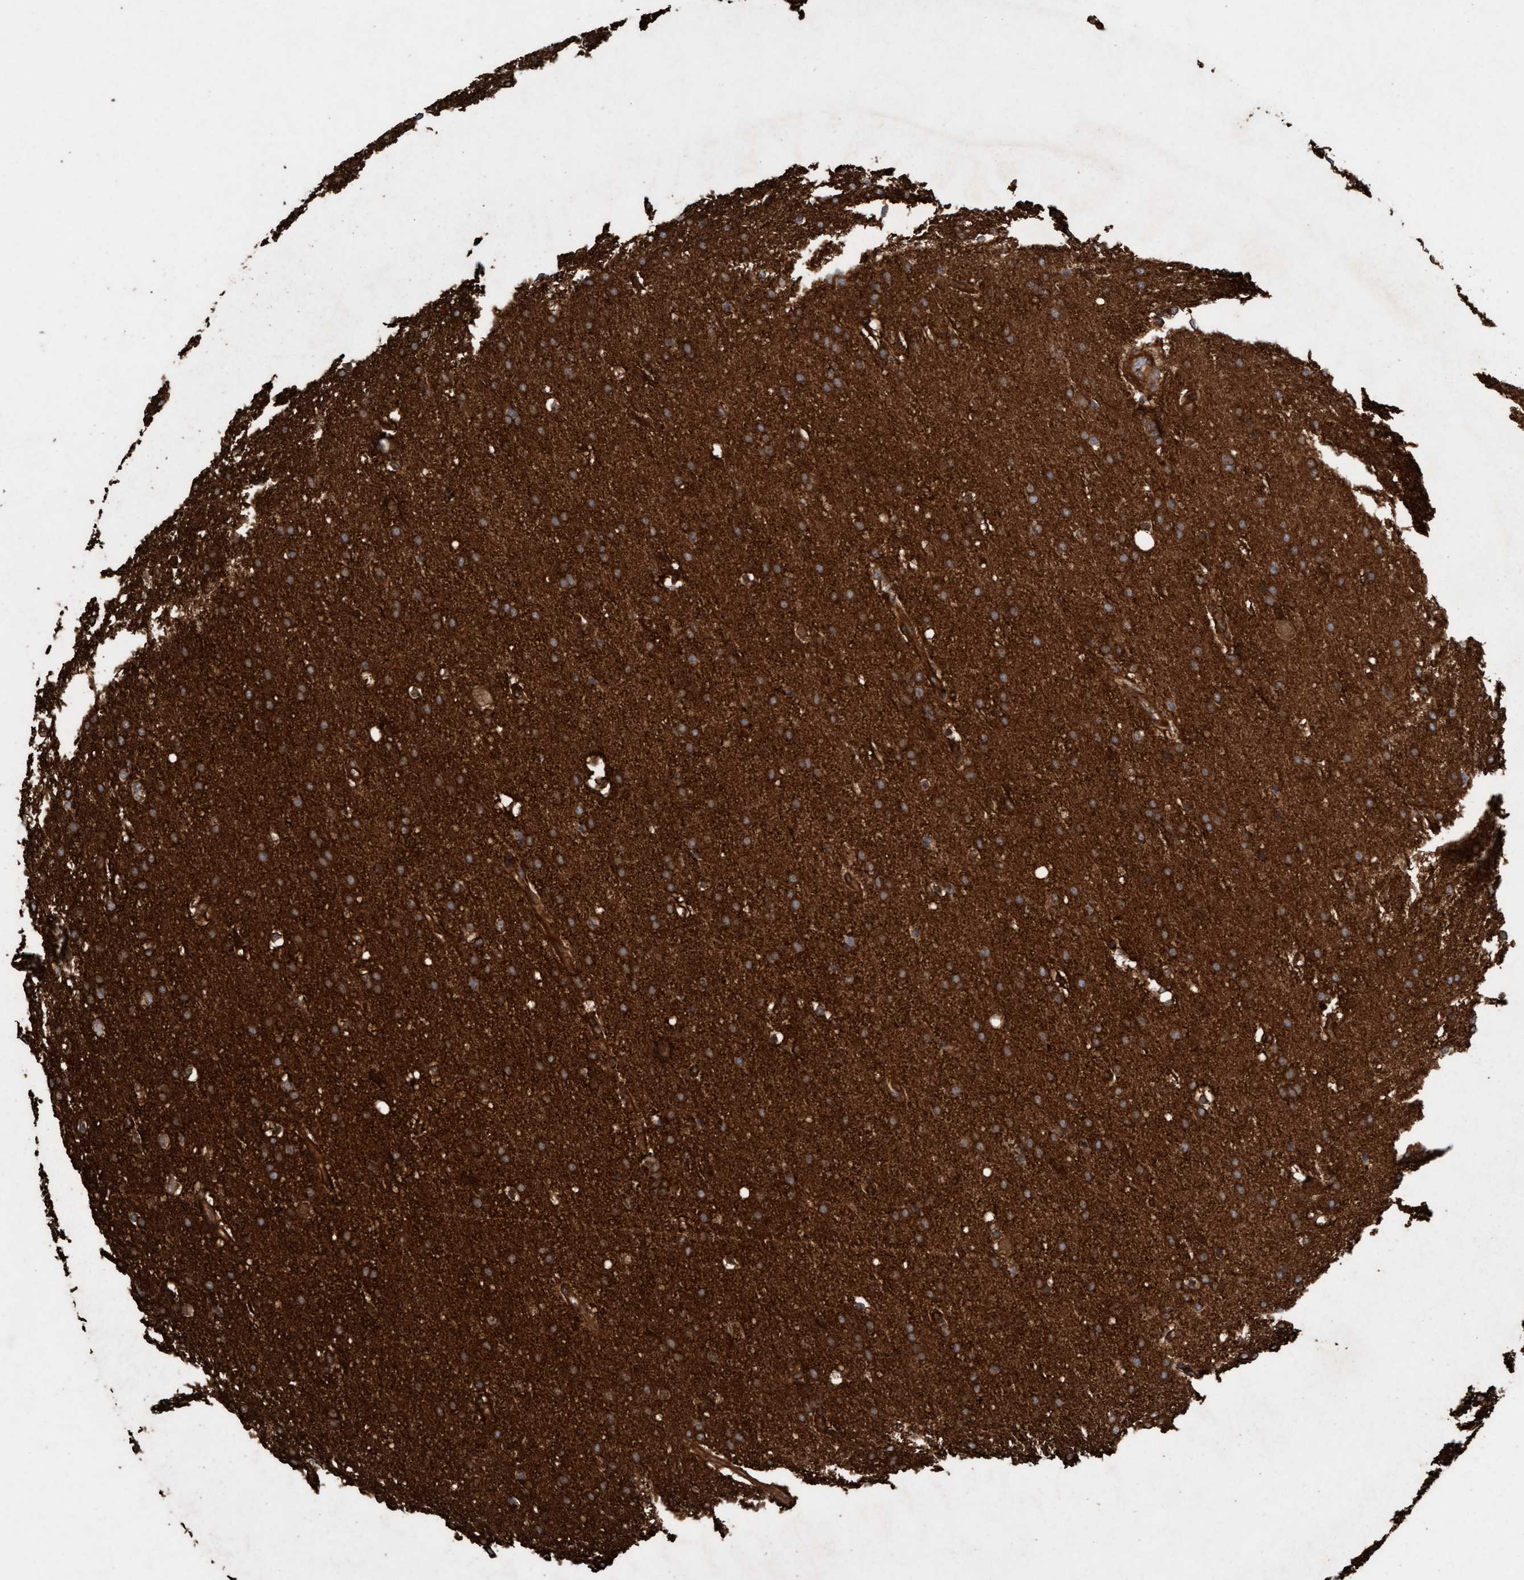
{"staining": {"intensity": "strong", "quantity": ">75%", "location": "cytoplasmic/membranous"}, "tissue": "glioma", "cell_type": "Tumor cells", "image_type": "cancer", "snomed": [{"axis": "morphology", "description": "Glioma, malignant, Low grade"}, {"axis": "topography", "description": "Brain"}], "caption": "An image of human glioma stained for a protein displays strong cytoplasmic/membranous brown staining in tumor cells. Nuclei are stained in blue.", "gene": "CDC42EP4", "patient": {"sex": "female", "age": 37}}